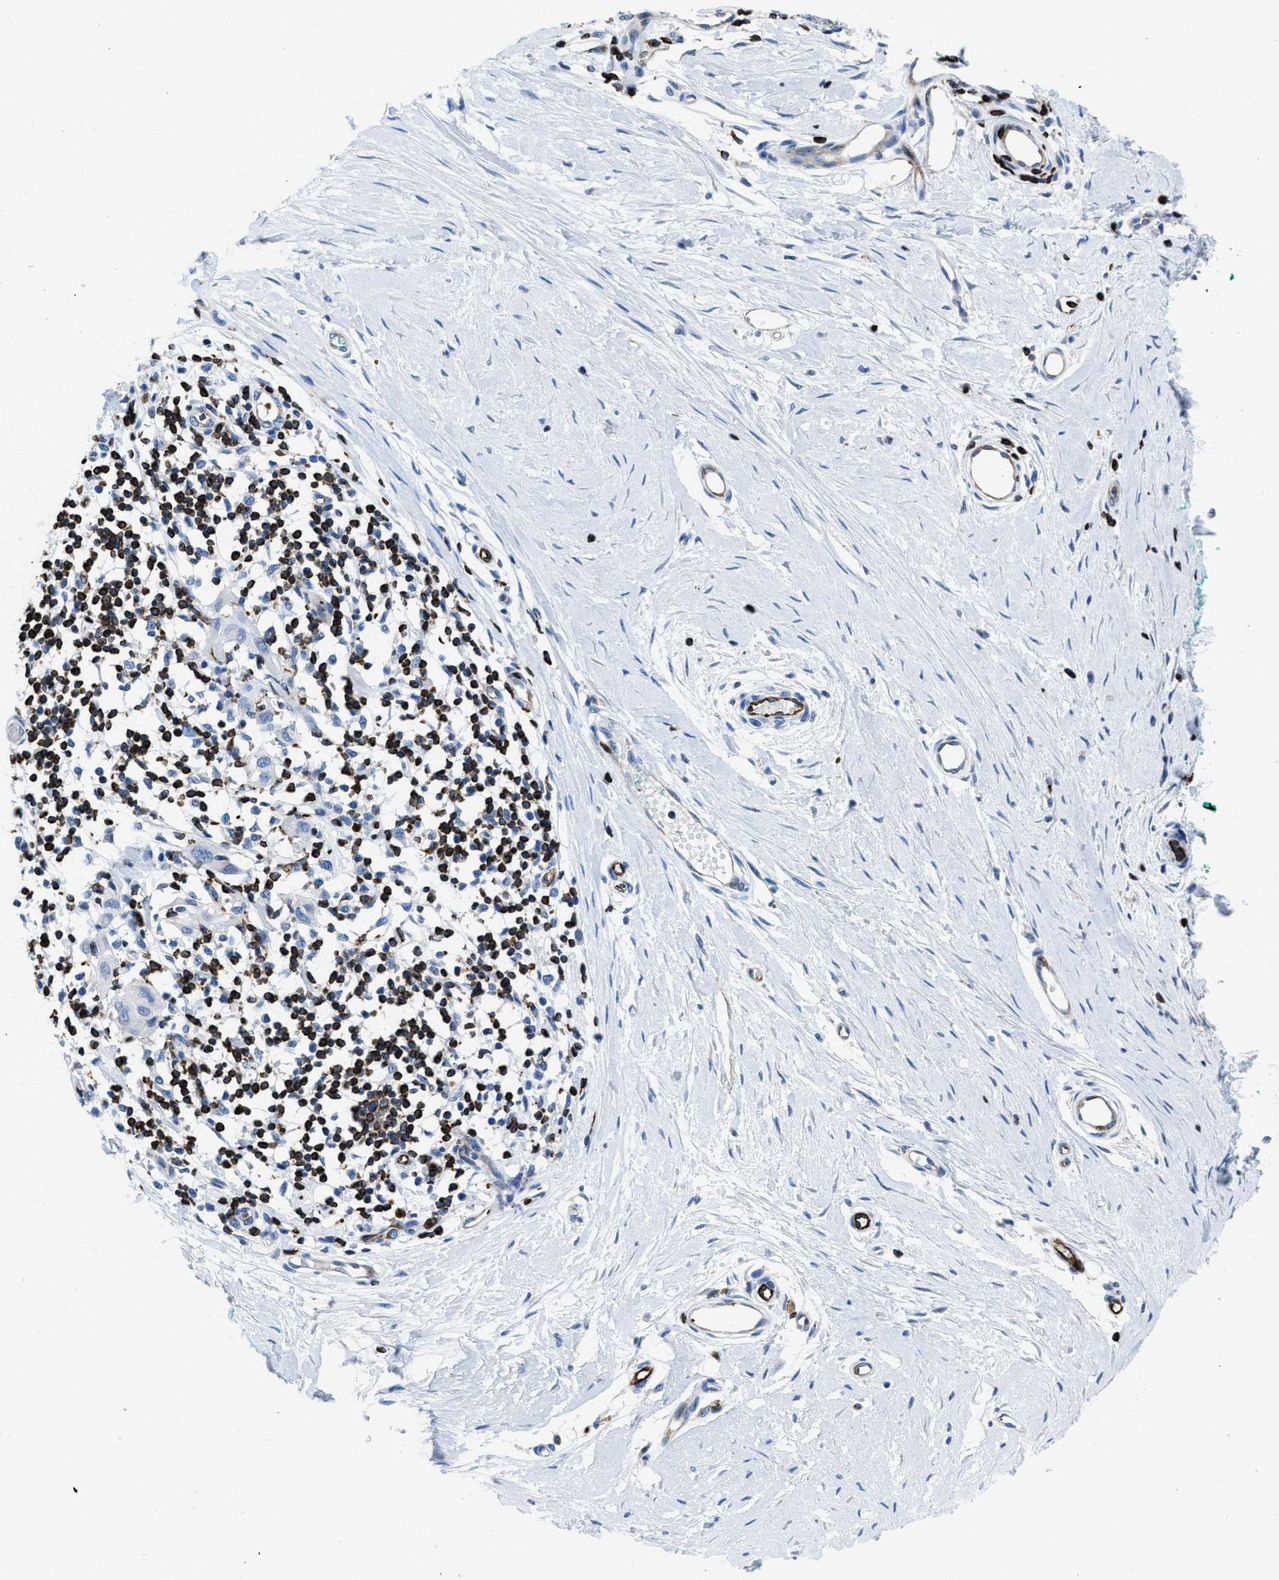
{"staining": {"intensity": "negative", "quantity": "none", "location": "none"}, "tissue": "melanoma", "cell_type": "Tumor cells", "image_type": "cancer", "snomed": [{"axis": "morphology", "description": "Normal tissue, NOS"}, {"axis": "morphology", "description": "Malignant melanoma, NOS"}, {"axis": "topography", "description": "Skin"}], "caption": "Image shows no significant protein positivity in tumor cells of melanoma.", "gene": "ITGA3", "patient": {"sex": "male", "age": 62}}